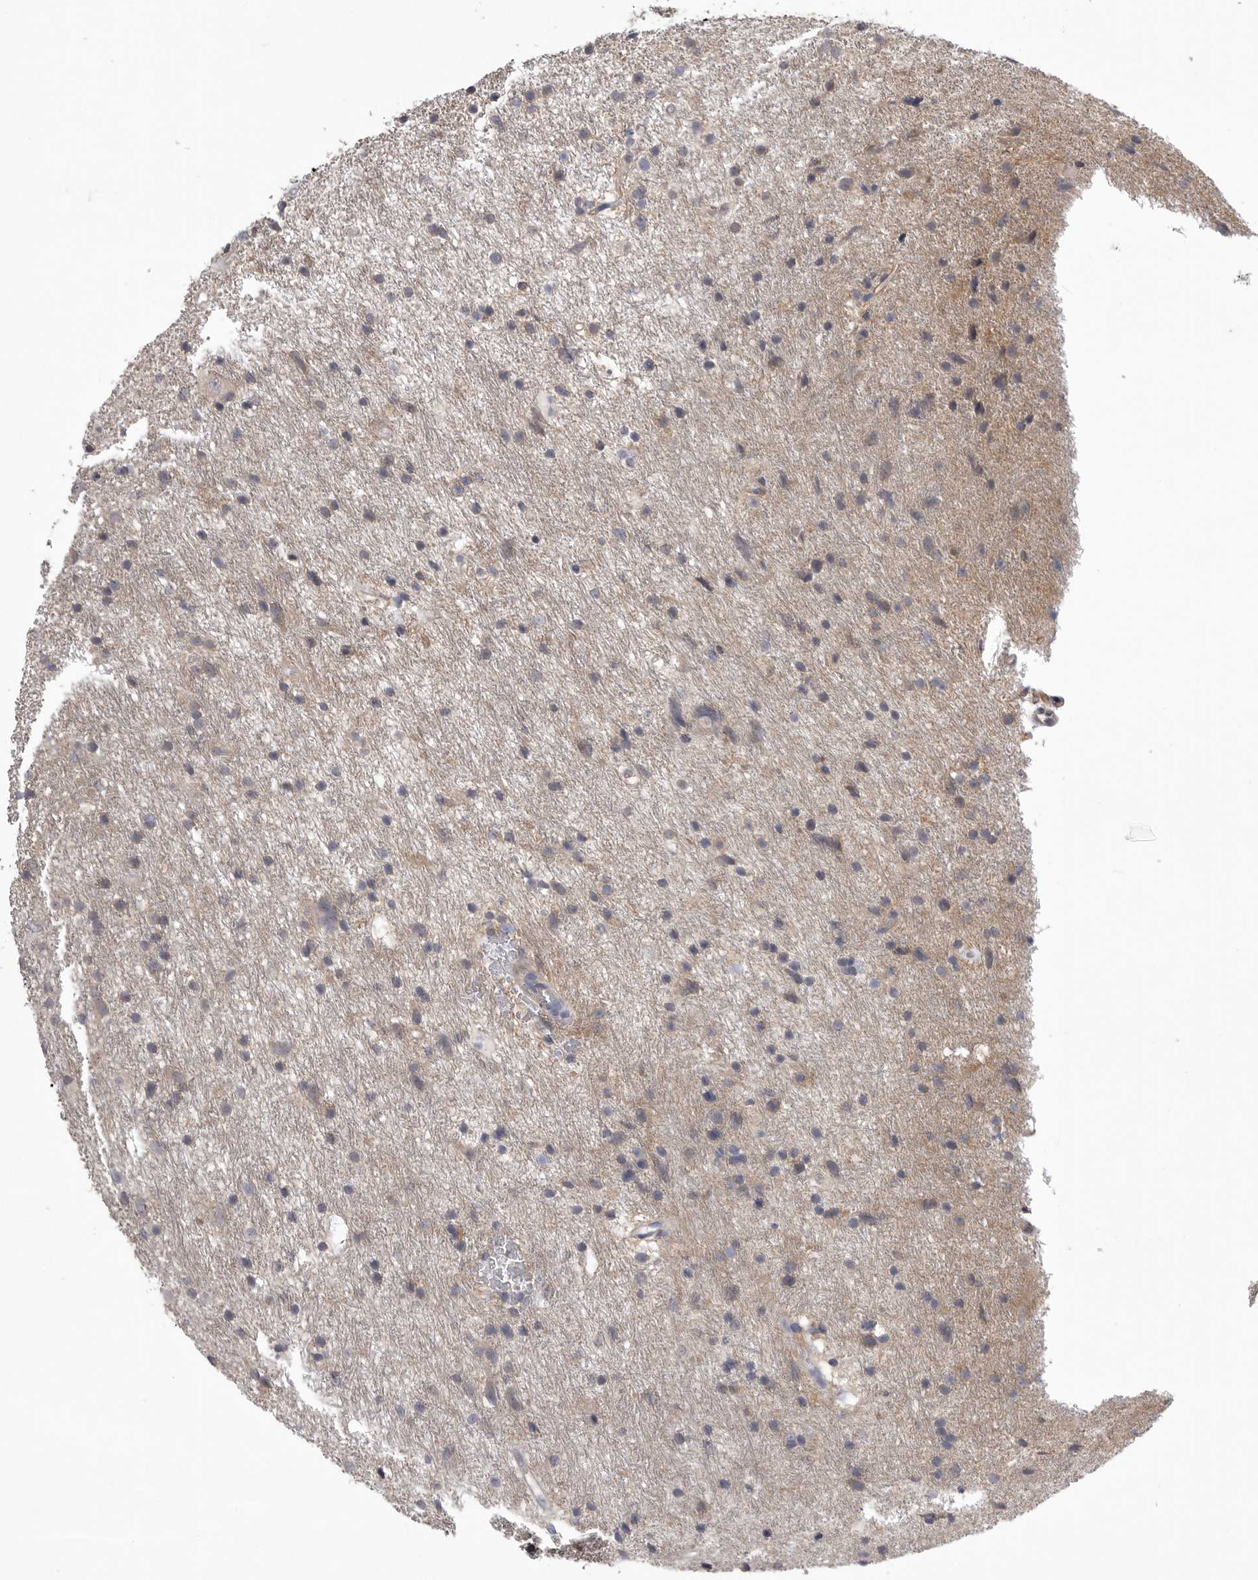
{"staining": {"intensity": "negative", "quantity": "none", "location": "none"}, "tissue": "glioma", "cell_type": "Tumor cells", "image_type": "cancer", "snomed": [{"axis": "morphology", "description": "Glioma, malignant, Low grade"}, {"axis": "topography", "description": "Brain"}], "caption": "This histopathology image is of malignant glioma (low-grade) stained with immunohistochemistry to label a protein in brown with the nuclei are counter-stained blue. There is no expression in tumor cells.", "gene": "NECTIN2", "patient": {"sex": "male", "age": 77}}